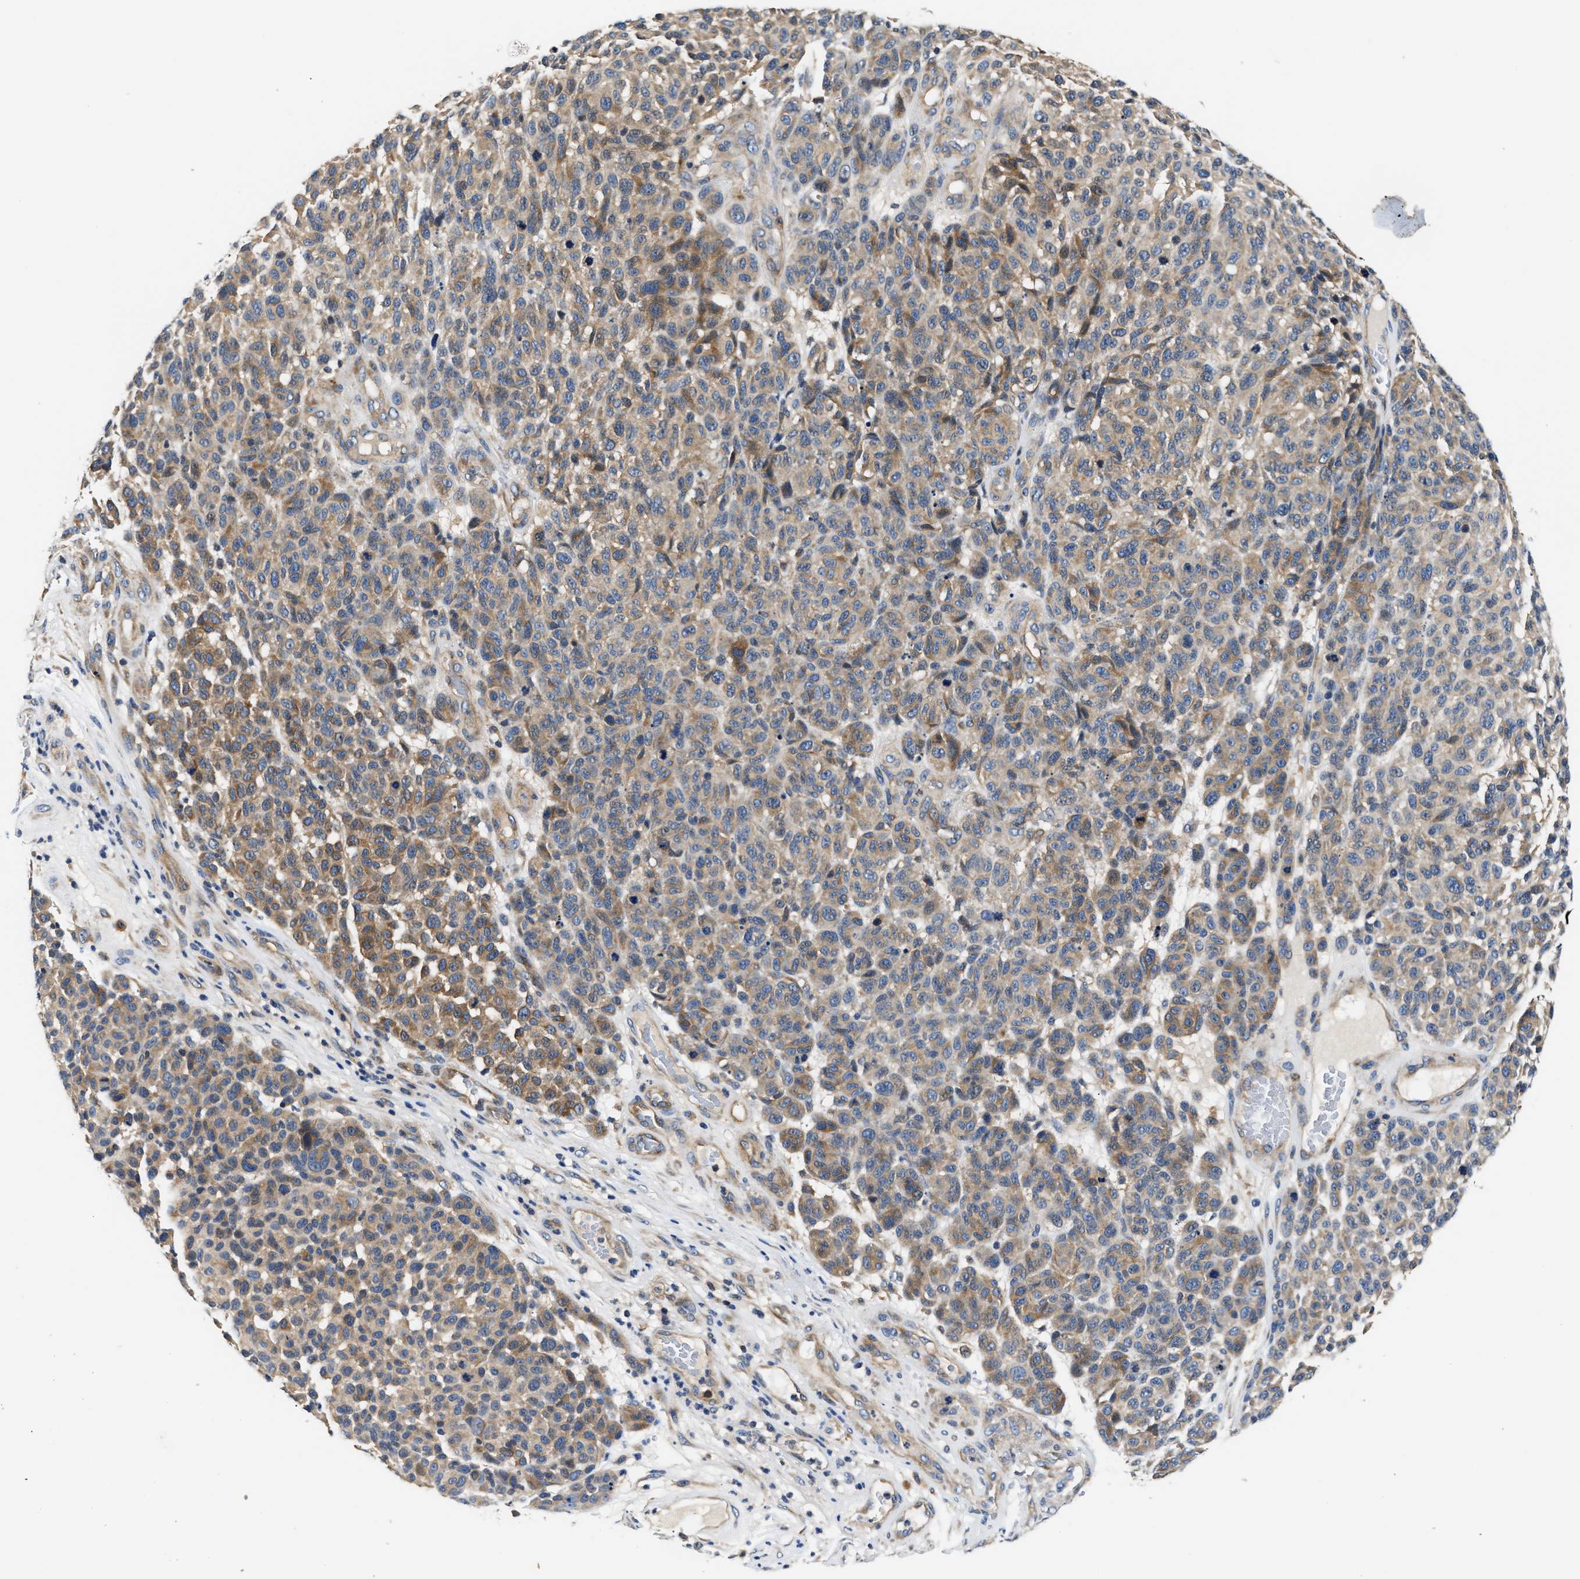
{"staining": {"intensity": "moderate", "quantity": ">75%", "location": "cytoplasmic/membranous"}, "tissue": "melanoma", "cell_type": "Tumor cells", "image_type": "cancer", "snomed": [{"axis": "morphology", "description": "Malignant melanoma, NOS"}, {"axis": "topography", "description": "Skin"}], "caption": "Melanoma stained with a brown dye shows moderate cytoplasmic/membranous positive staining in approximately >75% of tumor cells.", "gene": "TEX2", "patient": {"sex": "male", "age": 59}}